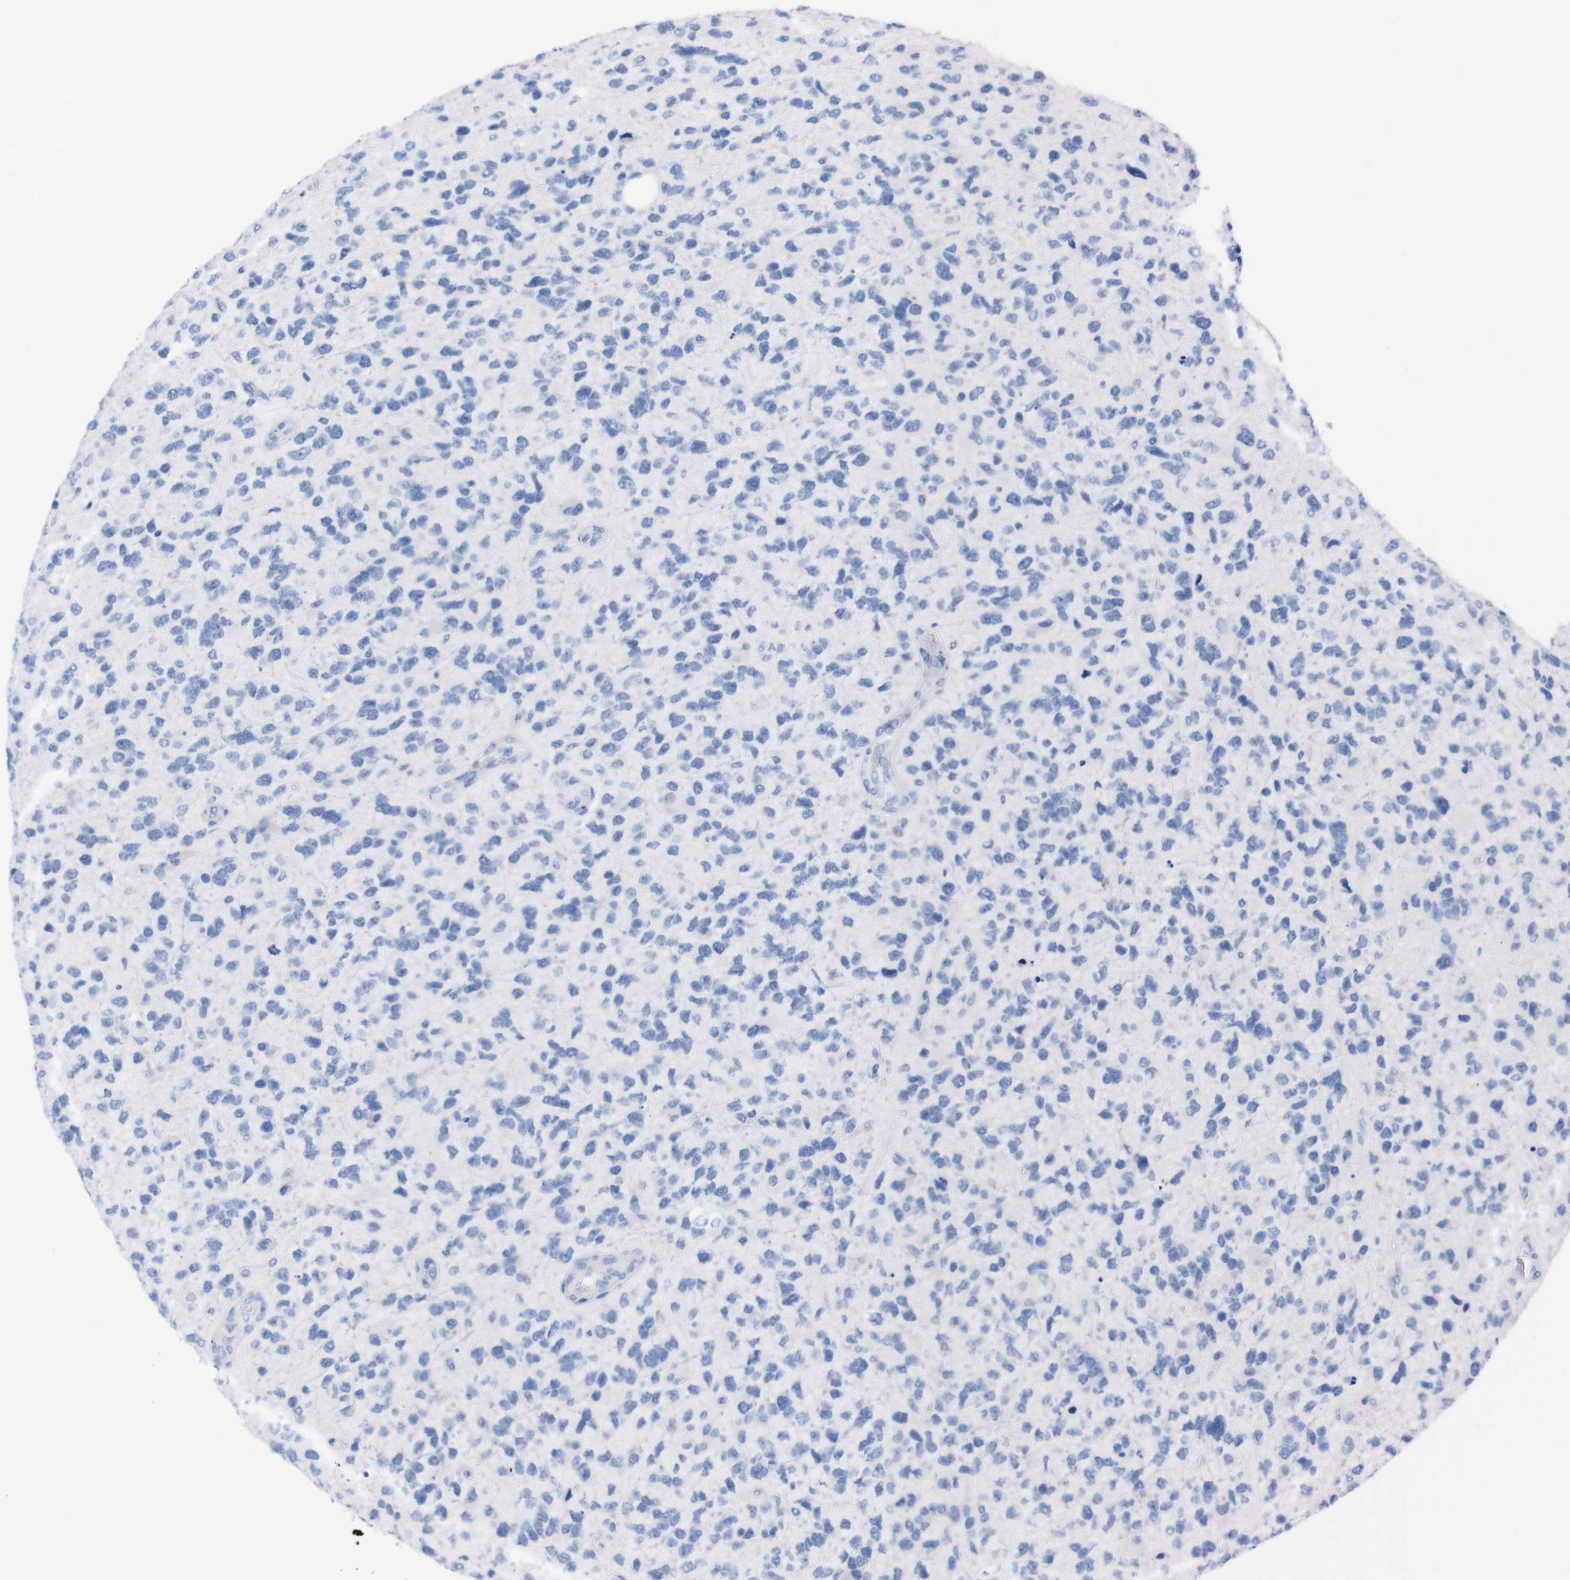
{"staining": {"intensity": "negative", "quantity": "none", "location": "none"}, "tissue": "glioma", "cell_type": "Tumor cells", "image_type": "cancer", "snomed": [{"axis": "morphology", "description": "Glioma, malignant, High grade"}, {"axis": "topography", "description": "Brain"}], "caption": "A high-resolution image shows immunohistochemistry staining of glioma, which demonstrates no significant expression in tumor cells.", "gene": "TMEM243", "patient": {"sex": "female", "age": 58}}